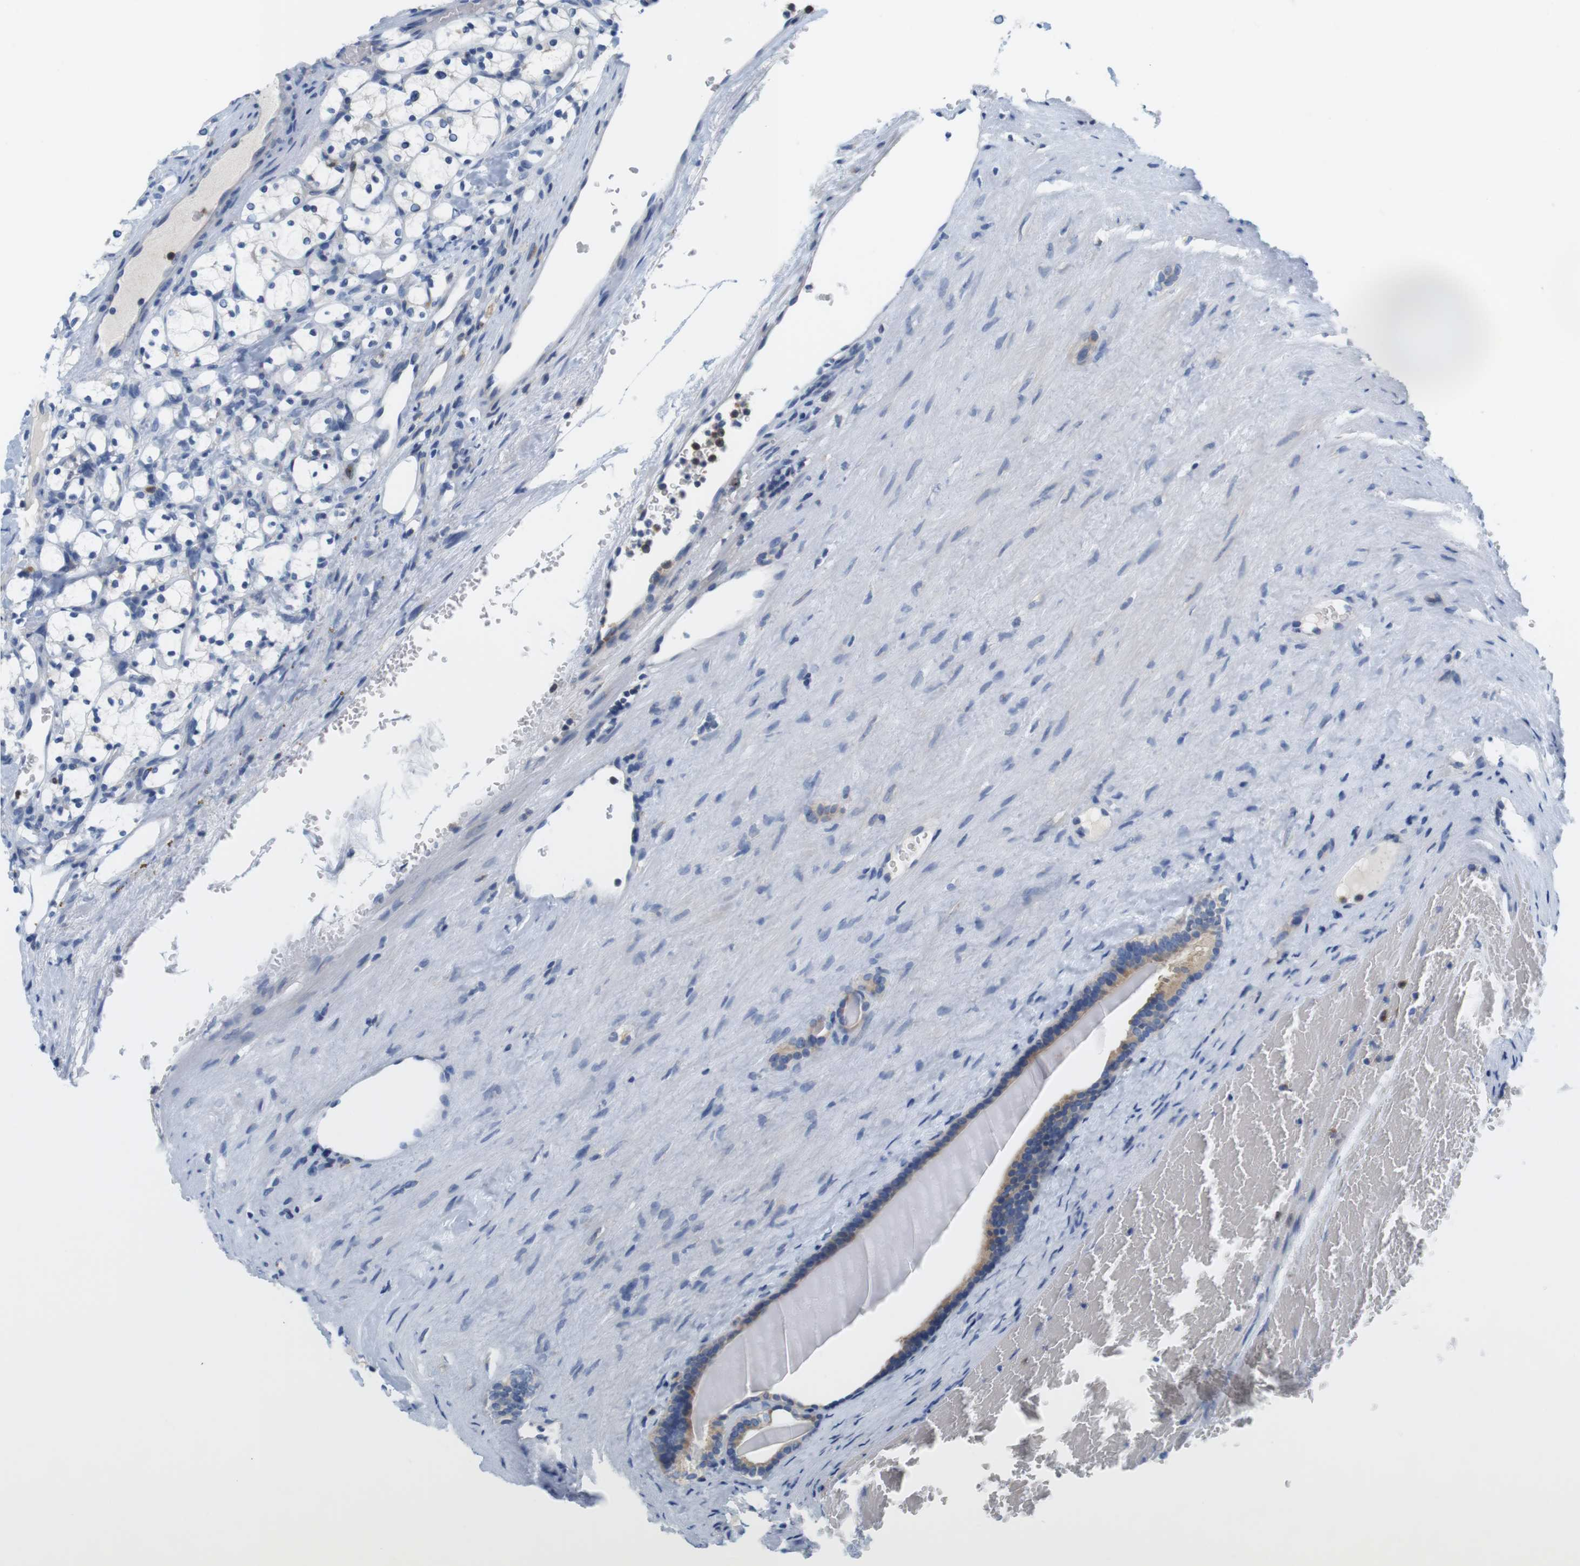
{"staining": {"intensity": "negative", "quantity": "none", "location": "none"}, "tissue": "renal cancer", "cell_type": "Tumor cells", "image_type": "cancer", "snomed": [{"axis": "morphology", "description": "Adenocarcinoma, NOS"}, {"axis": "topography", "description": "Kidney"}], "caption": "IHC photomicrograph of neoplastic tissue: renal cancer stained with DAB reveals no significant protein staining in tumor cells.", "gene": "CNGA2", "patient": {"sex": "female", "age": 69}}